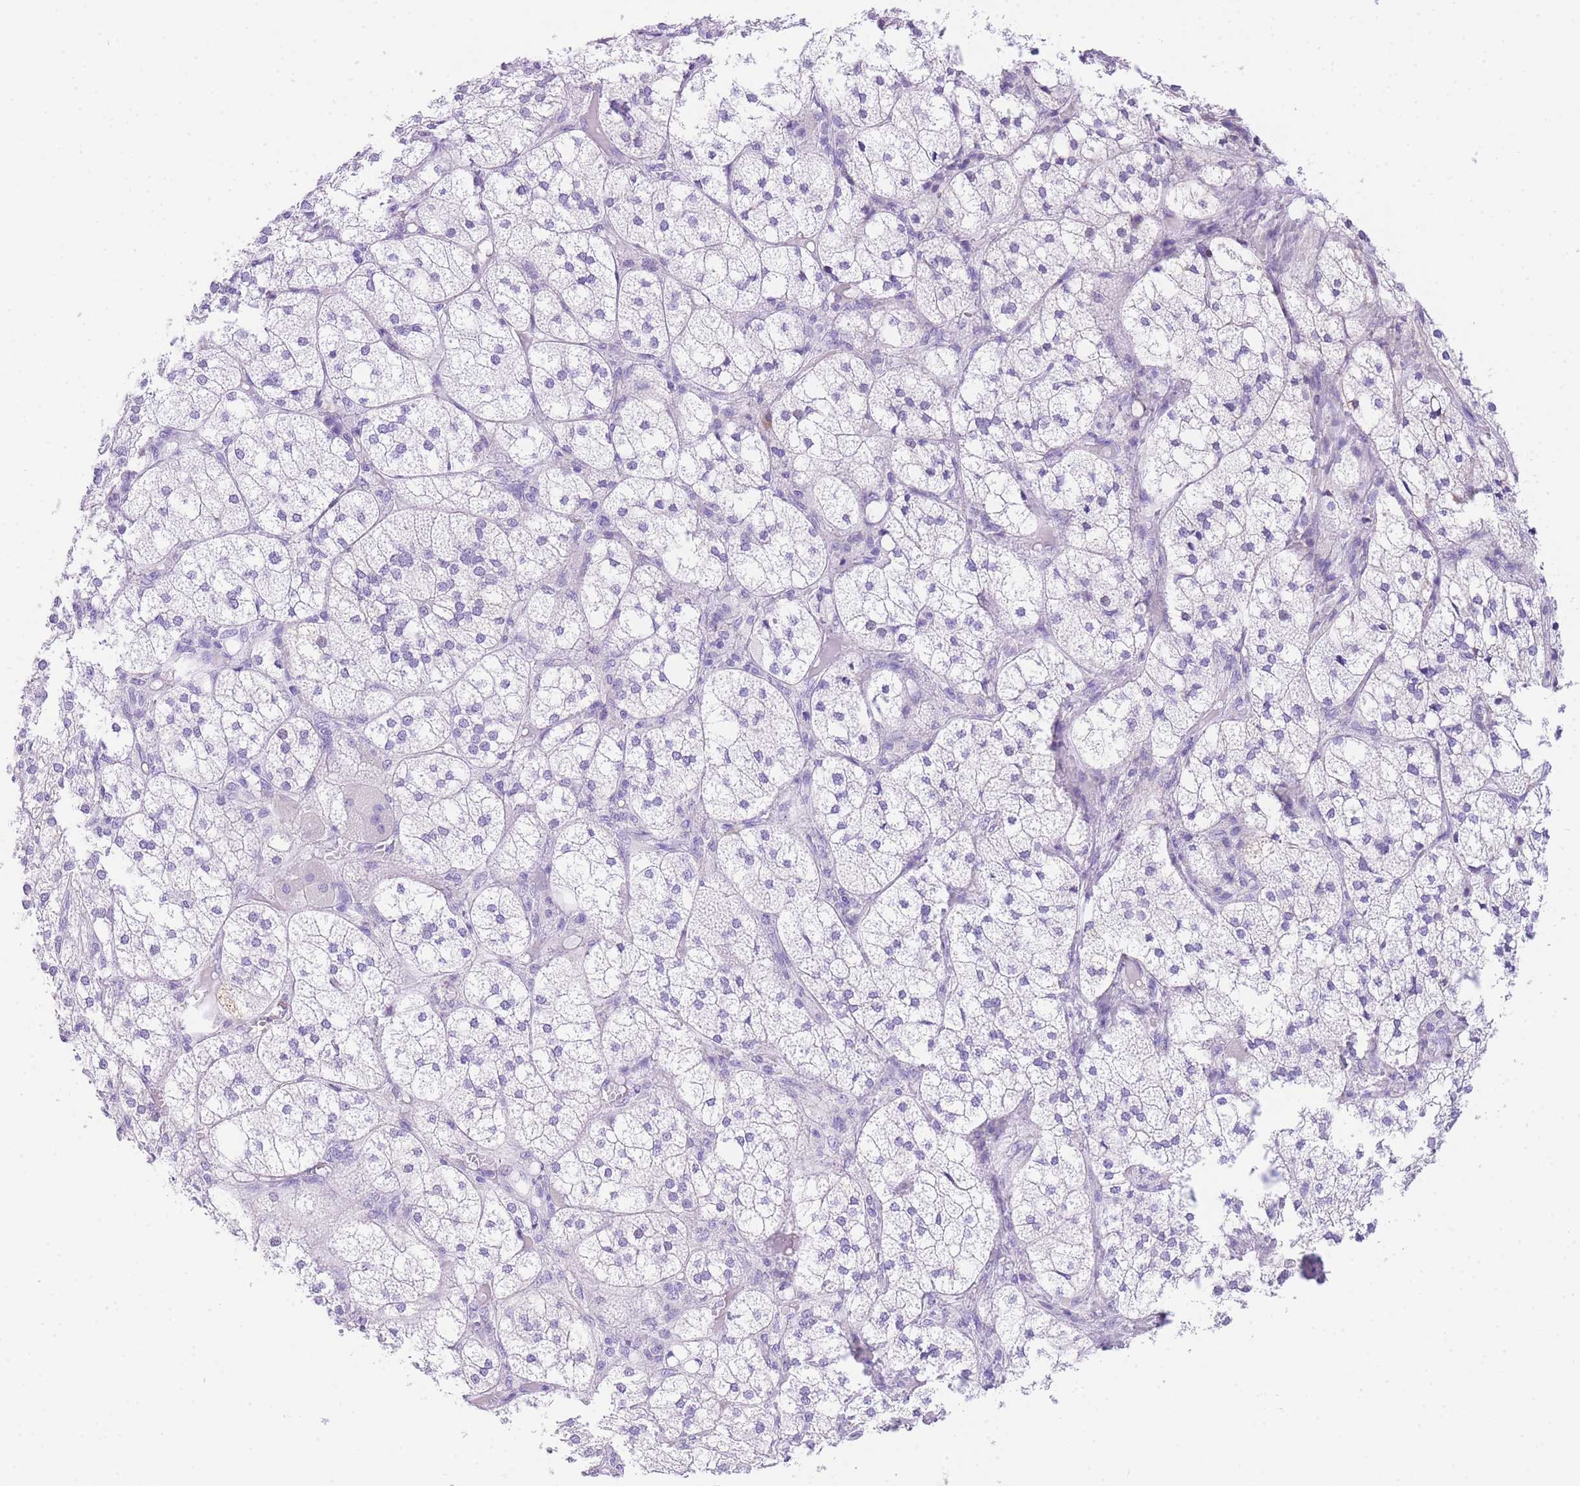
{"staining": {"intensity": "moderate", "quantity": "<25%", "location": "cytoplasmic/membranous"}, "tissue": "adrenal gland", "cell_type": "Glandular cells", "image_type": "normal", "snomed": [{"axis": "morphology", "description": "Normal tissue, NOS"}, {"axis": "topography", "description": "Adrenal gland"}], "caption": "This micrograph reveals immunohistochemistry (IHC) staining of benign human adrenal gland, with low moderate cytoplasmic/membranous positivity in approximately <25% of glandular cells.", "gene": "NKD2", "patient": {"sex": "female", "age": 61}}